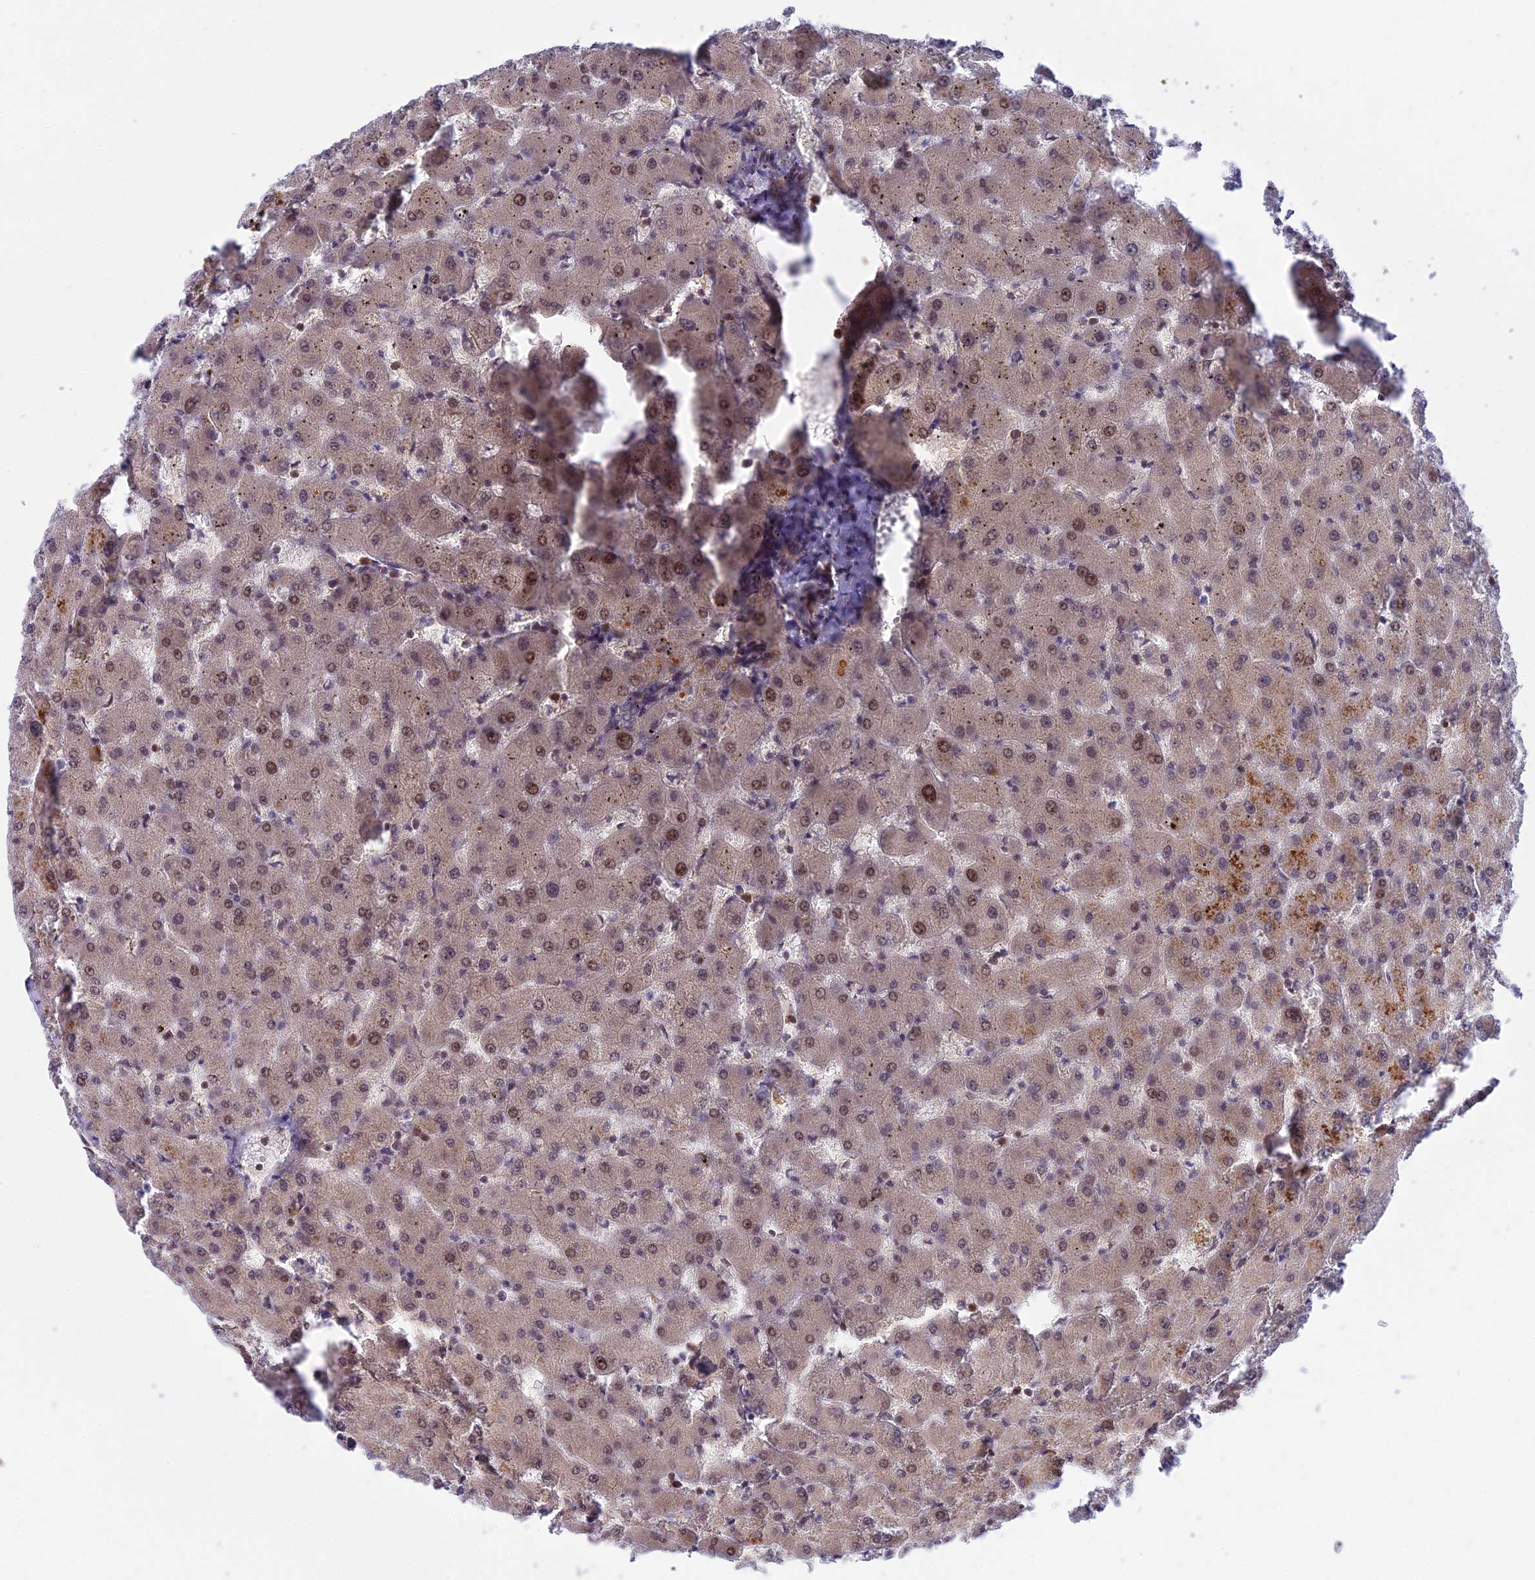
{"staining": {"intensity": "weak", "quantity": ">75%", "location": "cytoplasmic/membranous"}, "tissue": "liver", "cell_type": "Cholangiocytes", "image_type": "normal", "snomed": [{"axis": "morphology", "description": "Normal tissue, NOS"}, {"axis": "topography", "description": "Liver"}], "caption": "Liver stained for a protein displays weak cytoplasmic/membranous positivity in cholangiocytes. (brown staining indicates protein expression, while blue staining denotes nuclei).", "gene": "ZNF428", "patient": {"sex": "female", "age": 63}}